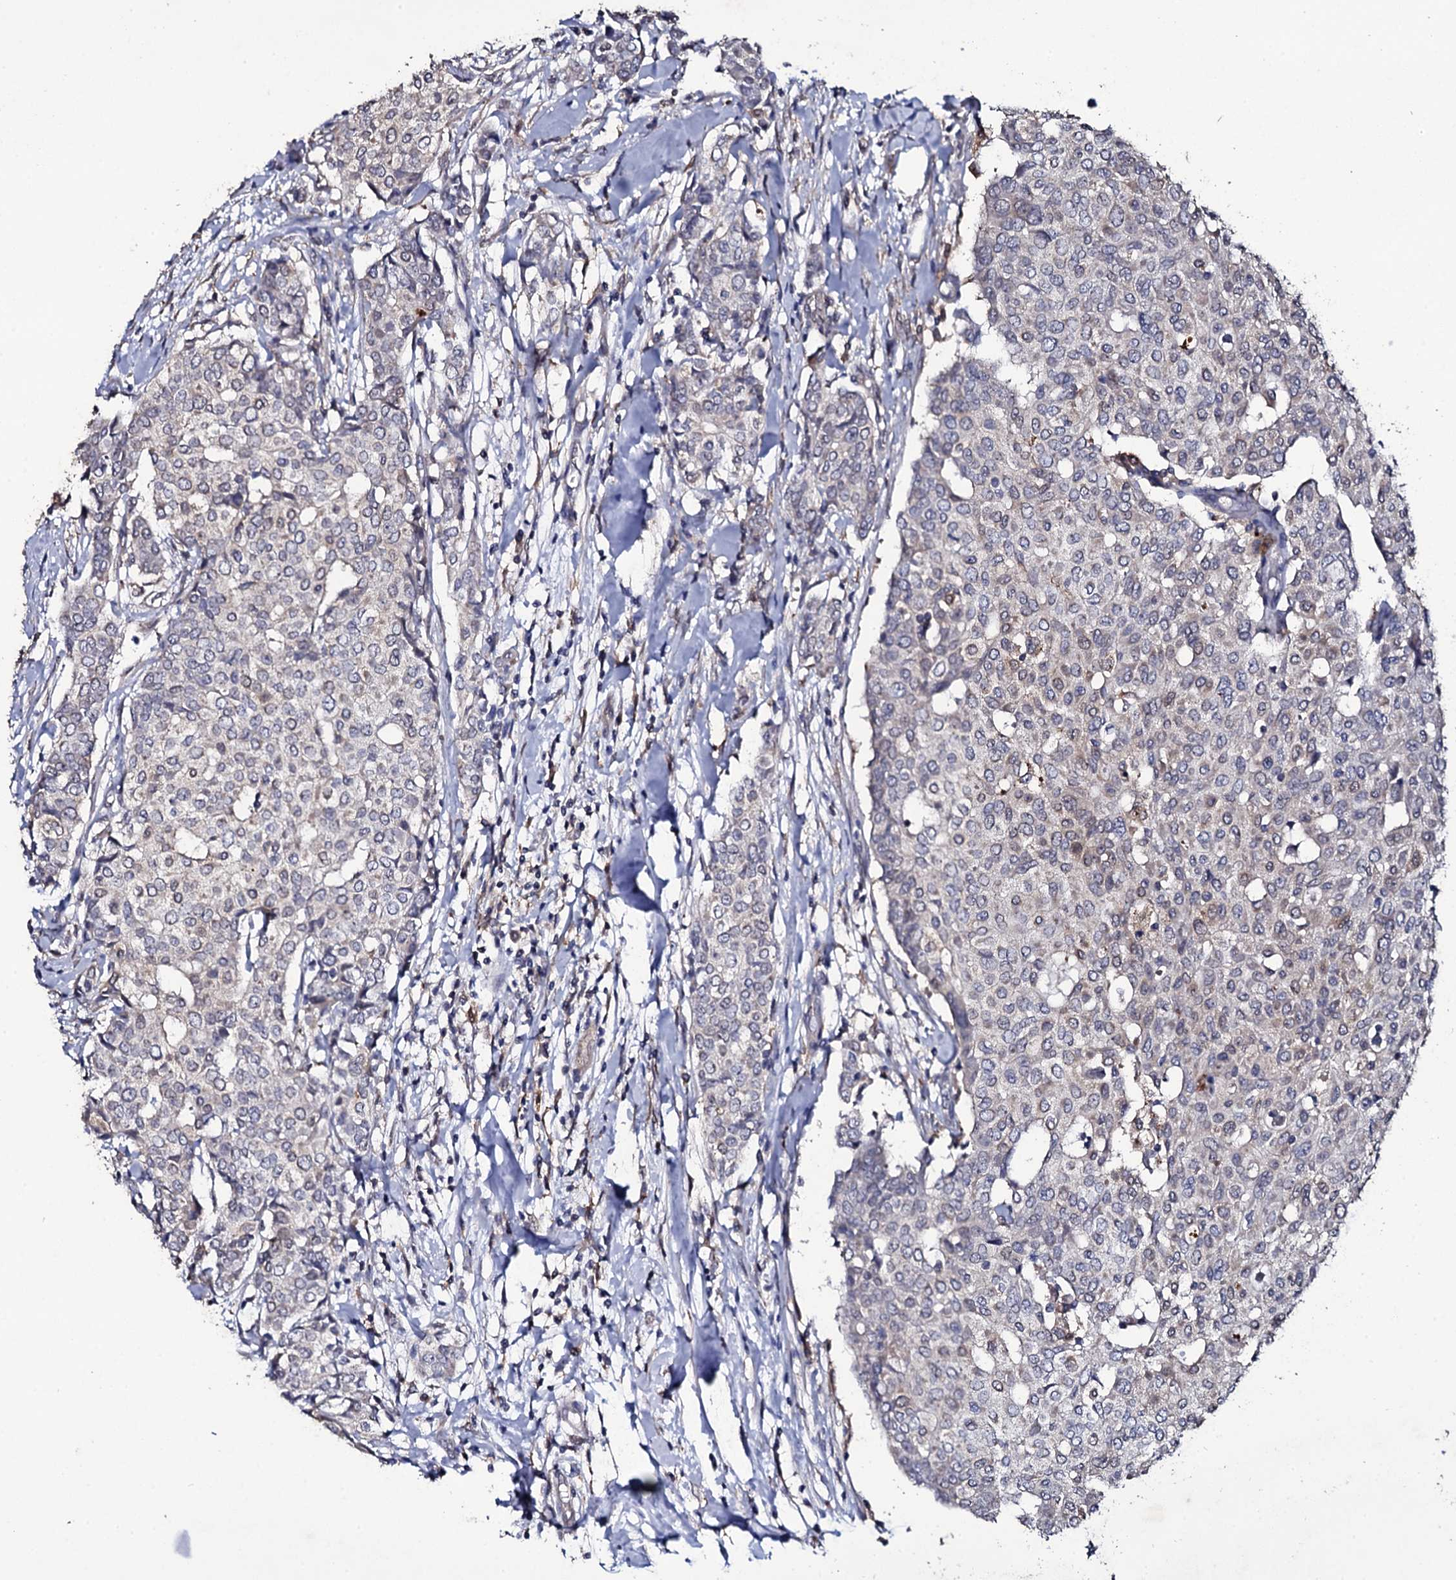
{"staining": {"intensity": "negative", "quantity": "none", "location": "none"}, "tissue": "breast cancer", "cell_type": "Tumor cells", "image_type": "cancer", "snomed": [{"axis": "morphology", "description": "Lobular carcinoma"}, {"axis": "topography", "description": "Breast"}], "caption": "Immunohistochemical staining of human lobular carcinoma (breast) displays no significant expression in tumor cells. (DAB IHC, high magnification).", "gene": "CRYL1", "patient": {"sex": "female", "age": 51}}